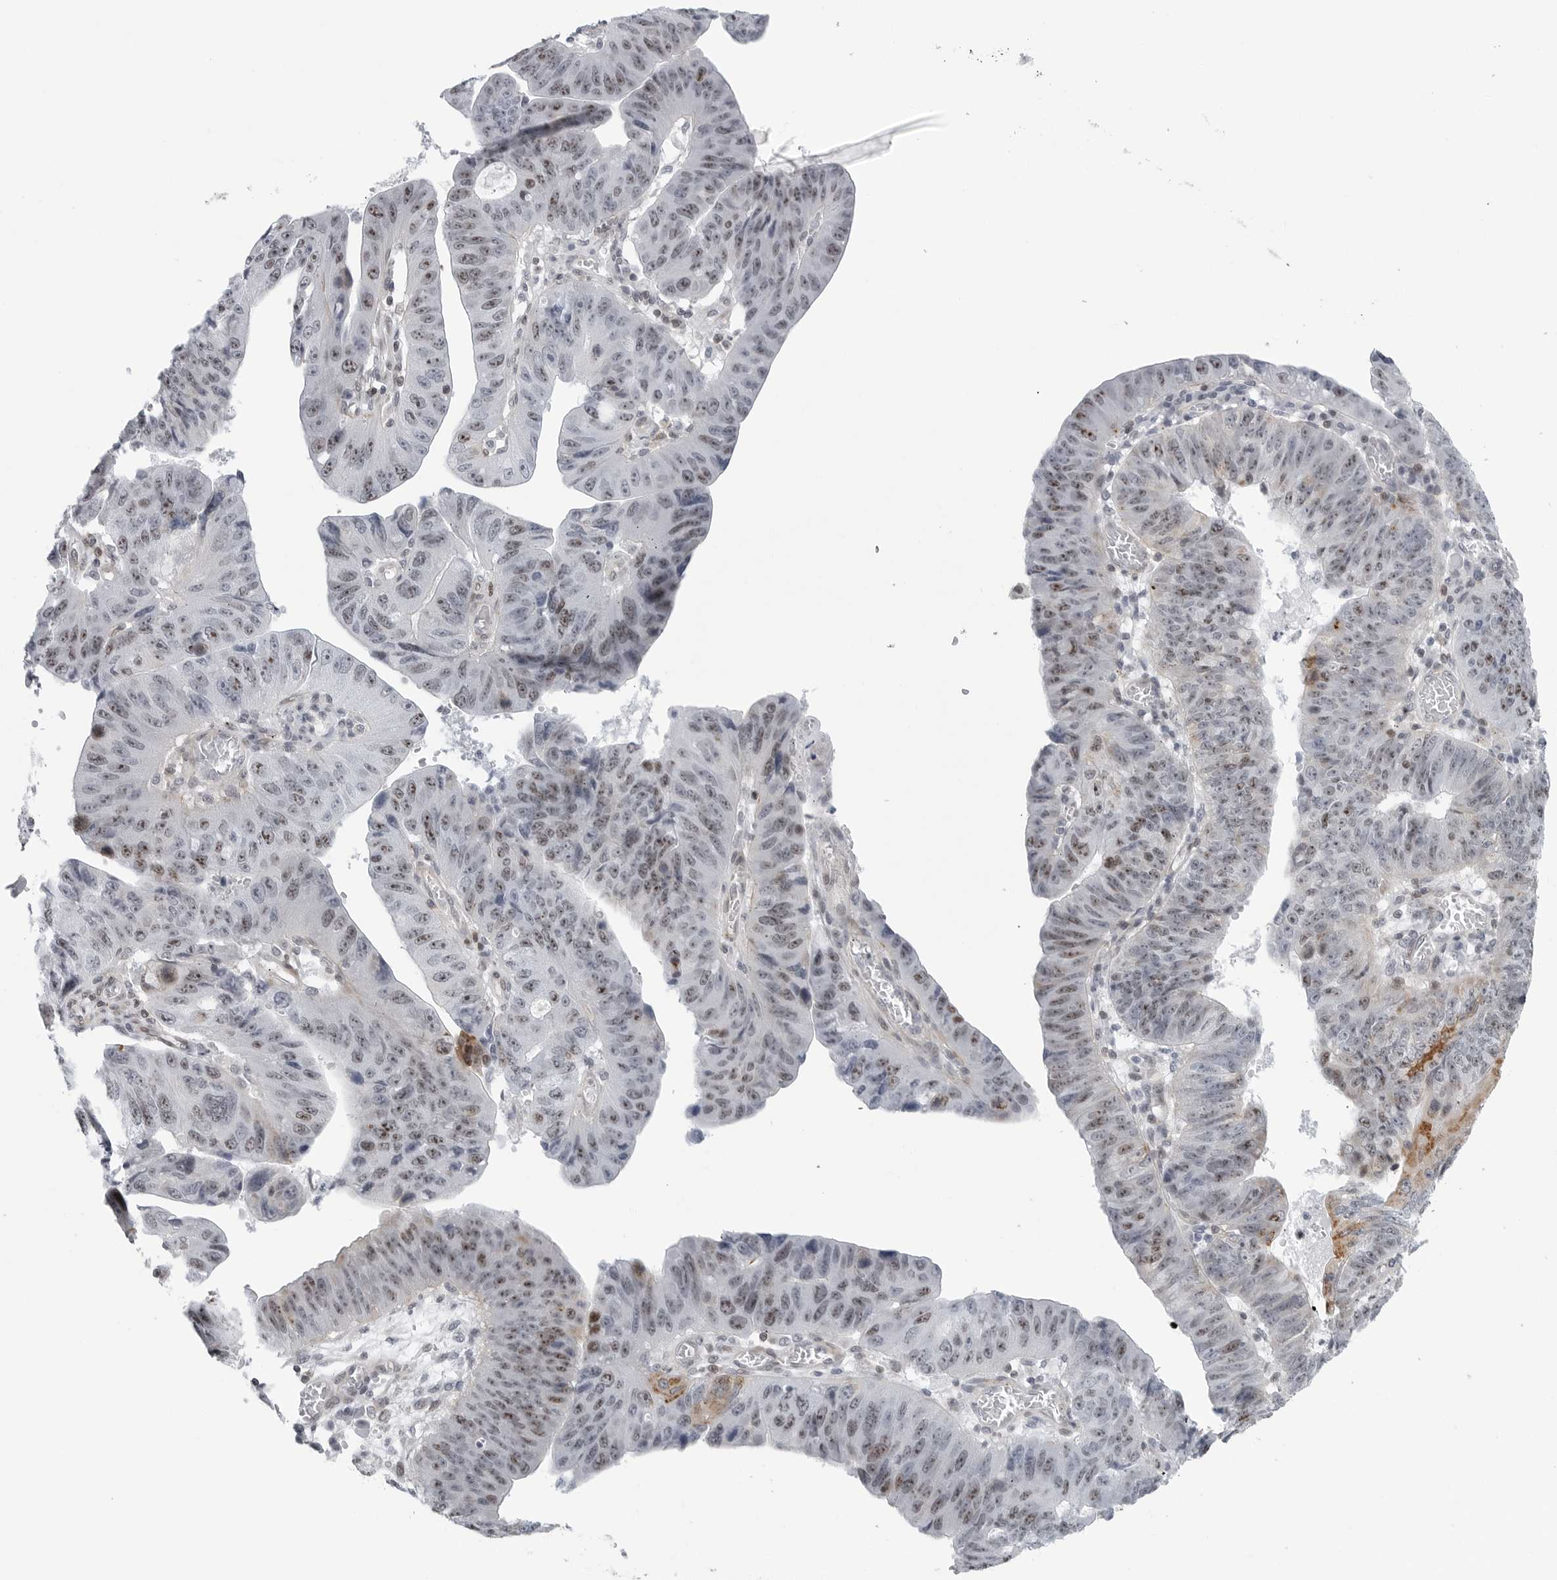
{"staining": {"intensity": "moderate", "quantity": ">75%", "location": "nuclear"}, "tissue": "stomach cancer", "cell_type": "Tumor cells", "image_type": "cancer", "snomed": [{"axis": "morphology", "description": "Adenocarcinoma, NOS"}, {"axis": "topography", "description": "Stomach"}], "caption": "DAB (3,3'-diaminobenzidine) immunohistochemical staining of stomach cancer (adenocarcinoma) demonstrates moderate nuclear protein staining in about >75% of tumor cells.", "gene": "FAM135B", "patient": {"sex": "male", "age": 59}}